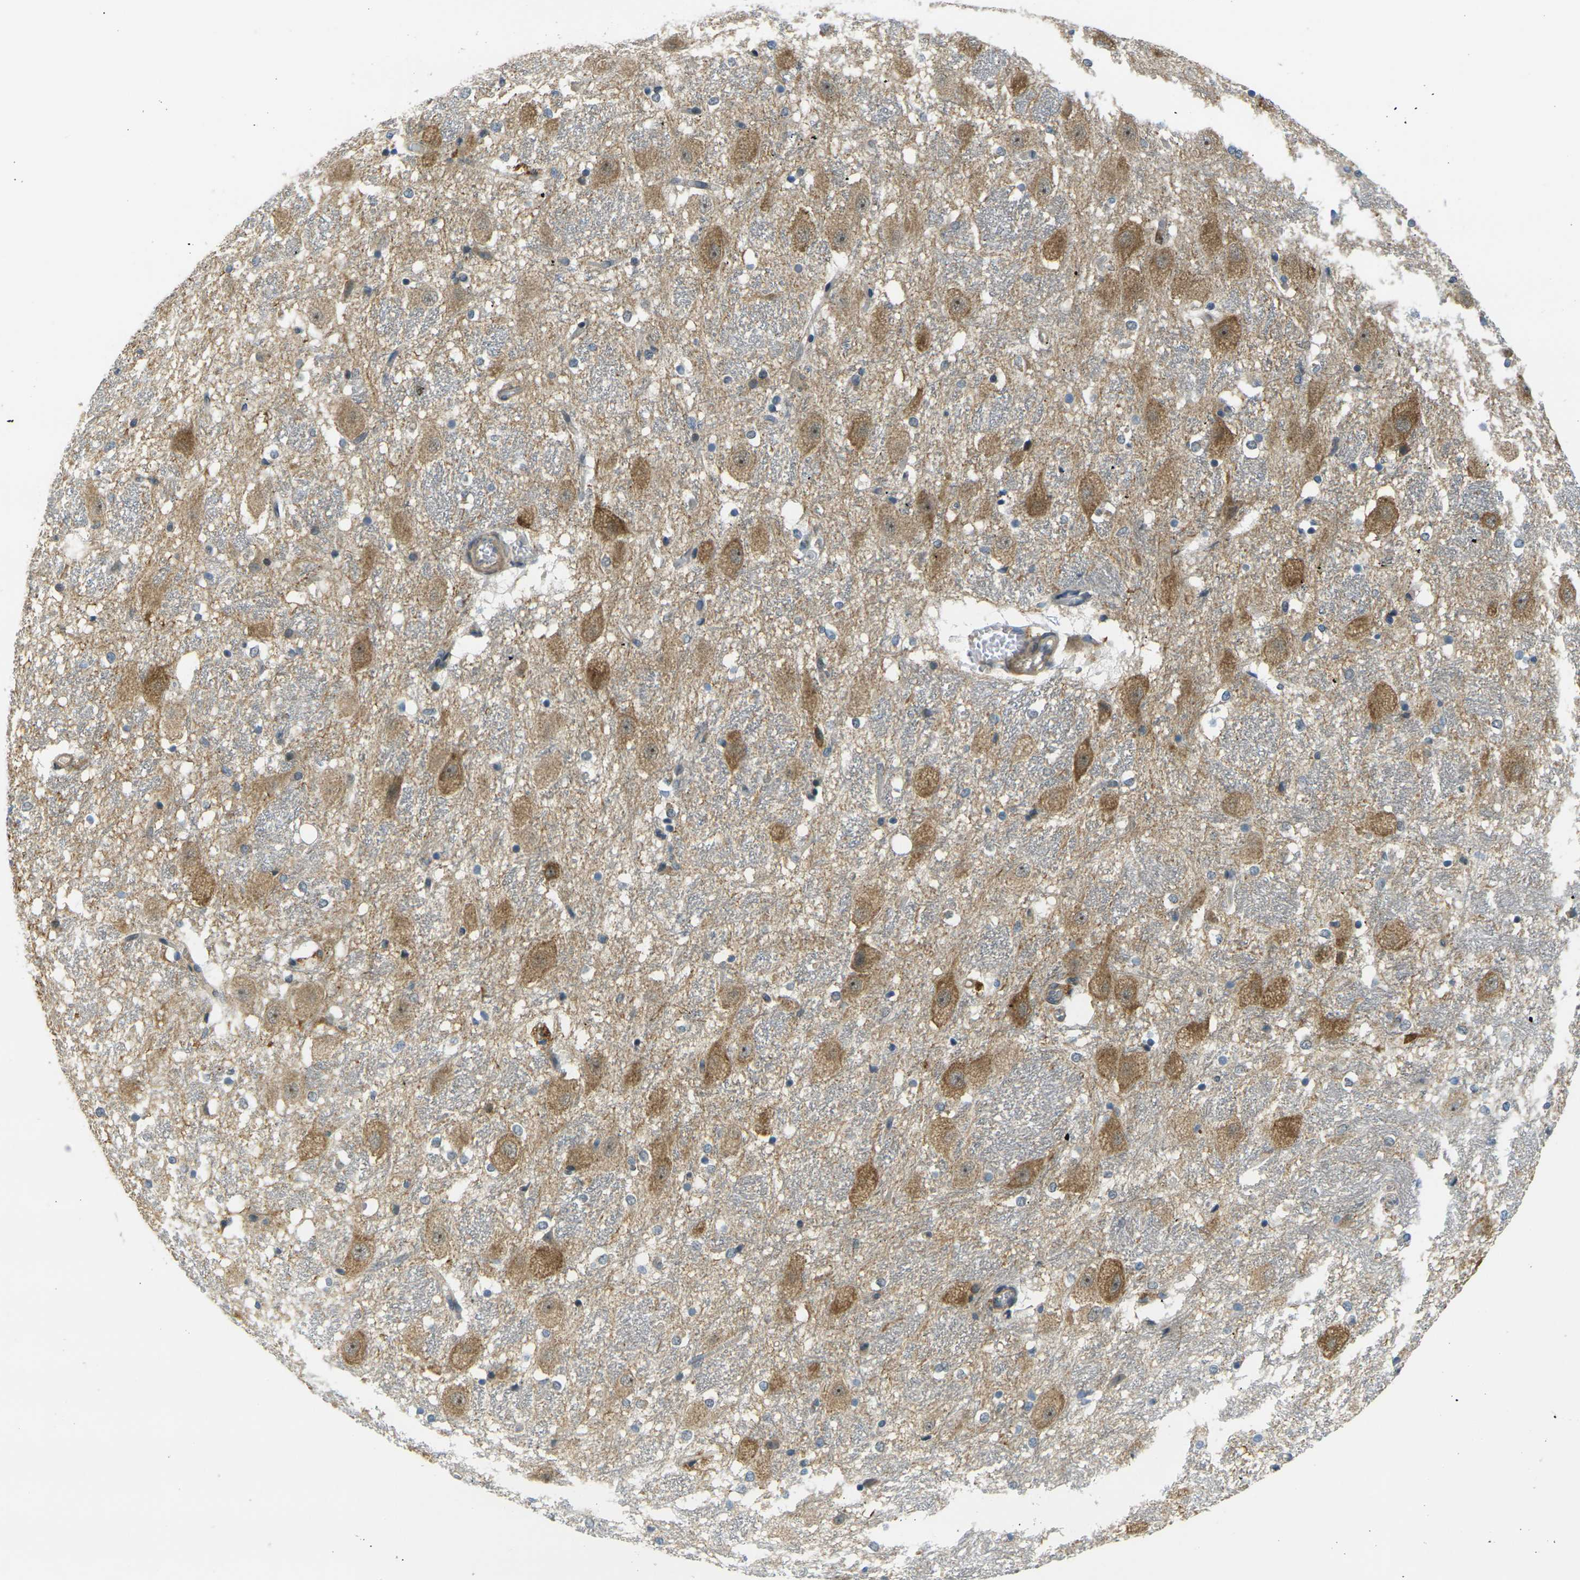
{"staining": {"intensity": "weak", "quantity": "<25%", "location": "cytoplasmic/membranous"}, "tissue": "hippocampus", "cell_type": "Glial cells", "image_type": "normal", "snomed": [{"axis": "morphology", "description": "Normal tissue, NOS"}, {"axis": "topography", "description": "Hippocampus"}], "caption": "Photomicrograph shows no protein staining in glial cells of benign hippocampus. Nuclei are stained in blue.", "gene": "KCTD10", "patient": {"sex": "female", "age": 19}}